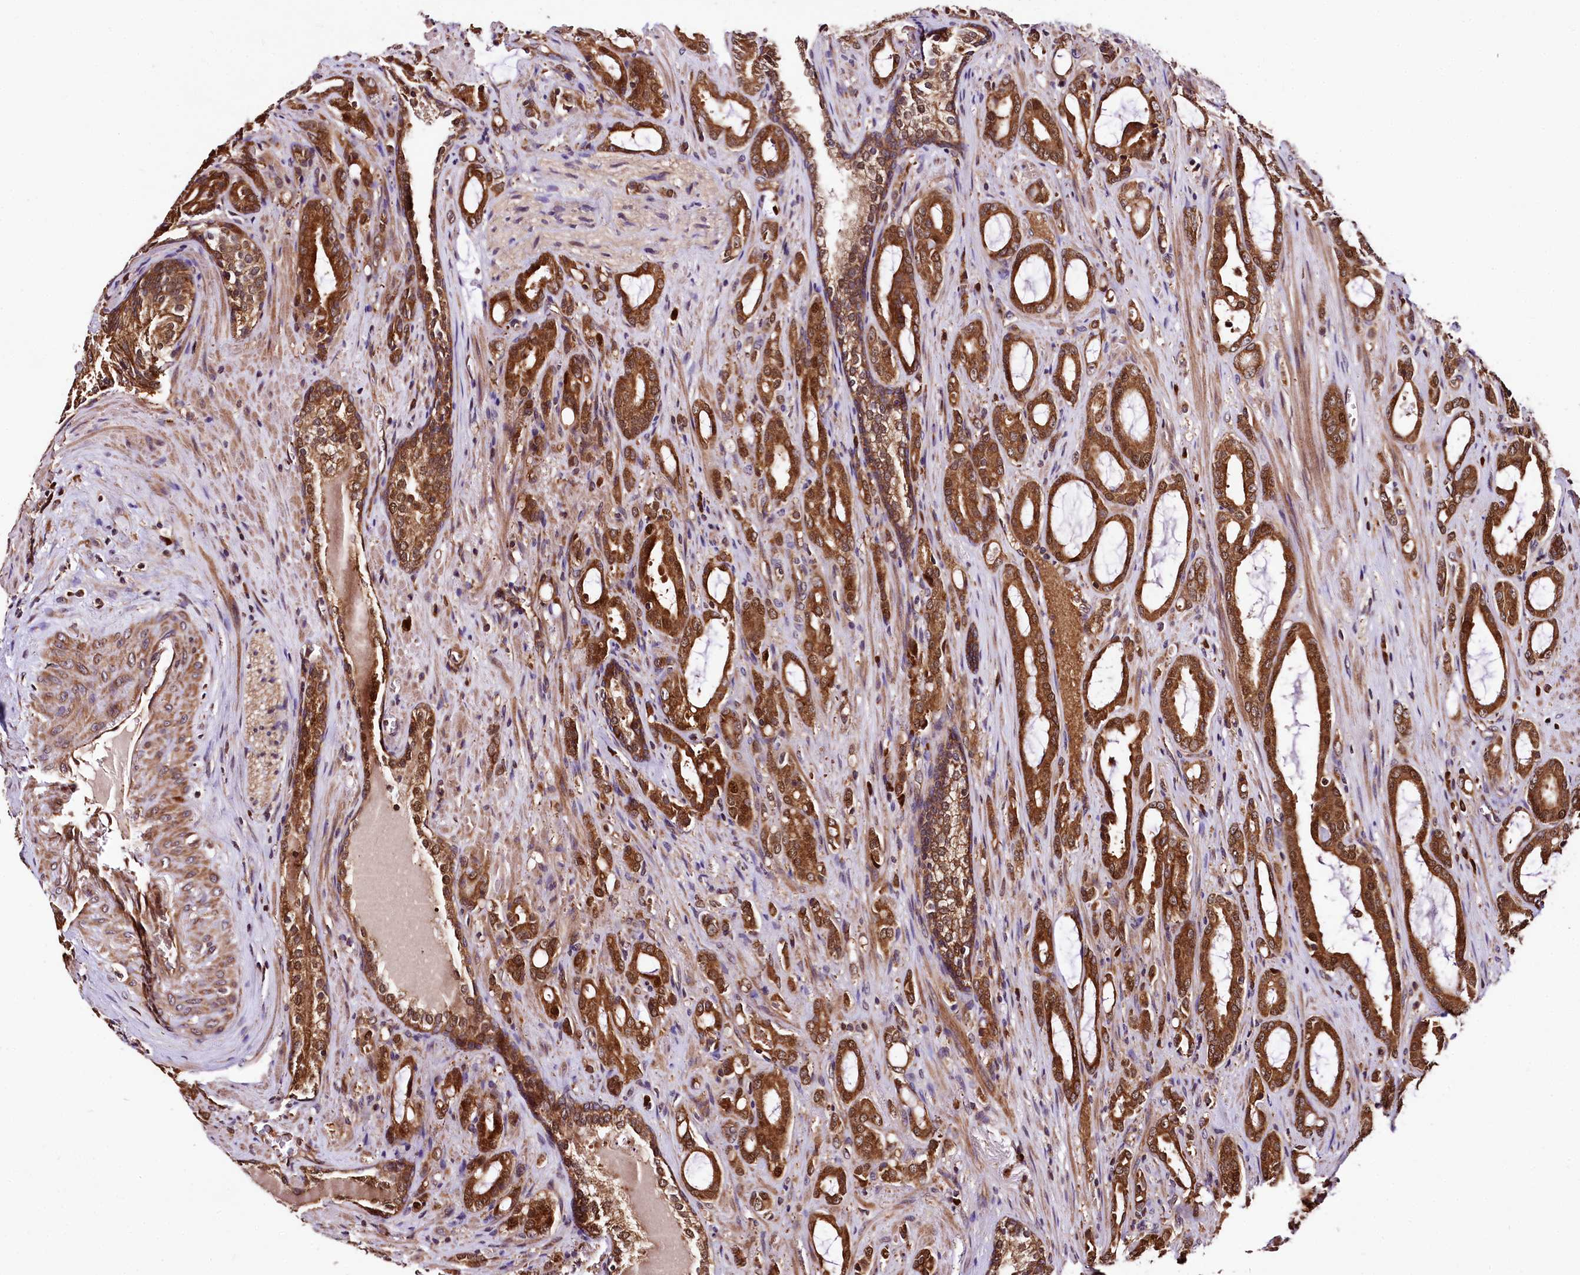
{"staining": {"intensity": "strong", "quantity": ">75%", "location": "cytoplasmic/membranous"}, "tissue": "prostate cancer", "cell_type": "Tumor cells", "image_type": "cancer", "snomed": [{"axis": "morphology", "description": "Adenocarcinoma, High grade"}, {"axis": "topography", "description": "Prostate"}], "caption": "Prostate adenocarcinoma (high-grade) was stained to show a protein in brown. There is high levels of strong cytoplasmic/membranous staining in approximately >75% of tumor cells.", "gene": "LRSAM1", "patient": {"sex": "male", "age": 72}}